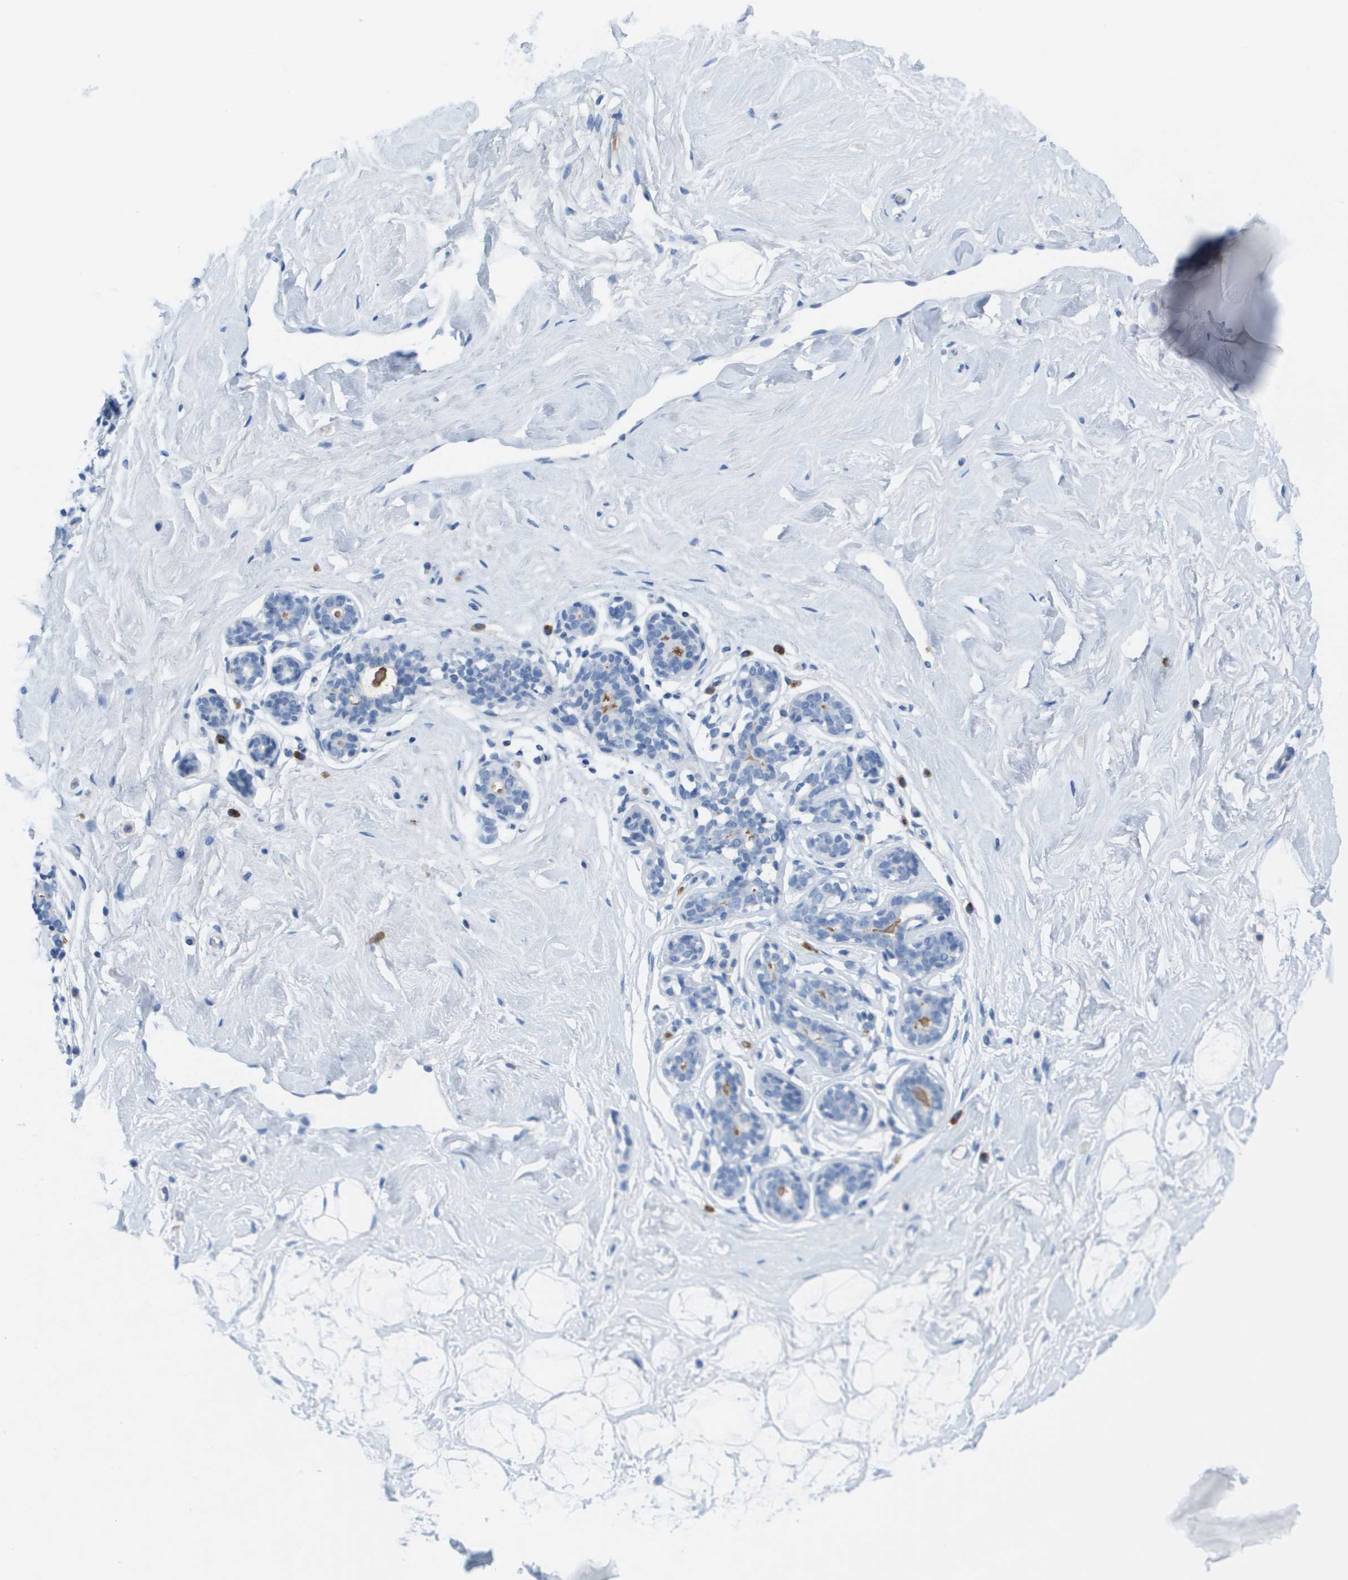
{"staining": {"intensity": "negative", "quantity": "none", "location": "none"}, "tissue": "breast", "cell_type": "Adipocytes", "image_type": "normal", "snomed": [{"axis": "morphology", "description": "Normal tissue, NOS"}, {"axis": "topography", "description": "Breast"}], "caption": "IHC histopathology image of normal breast: human breast stained with DAB (3,3'-diaminobenzidine) demonstrates no significant protein positivity in adipocytes.", "gene": "GPR18", "patient": {"sex": "female", "age": 23}}